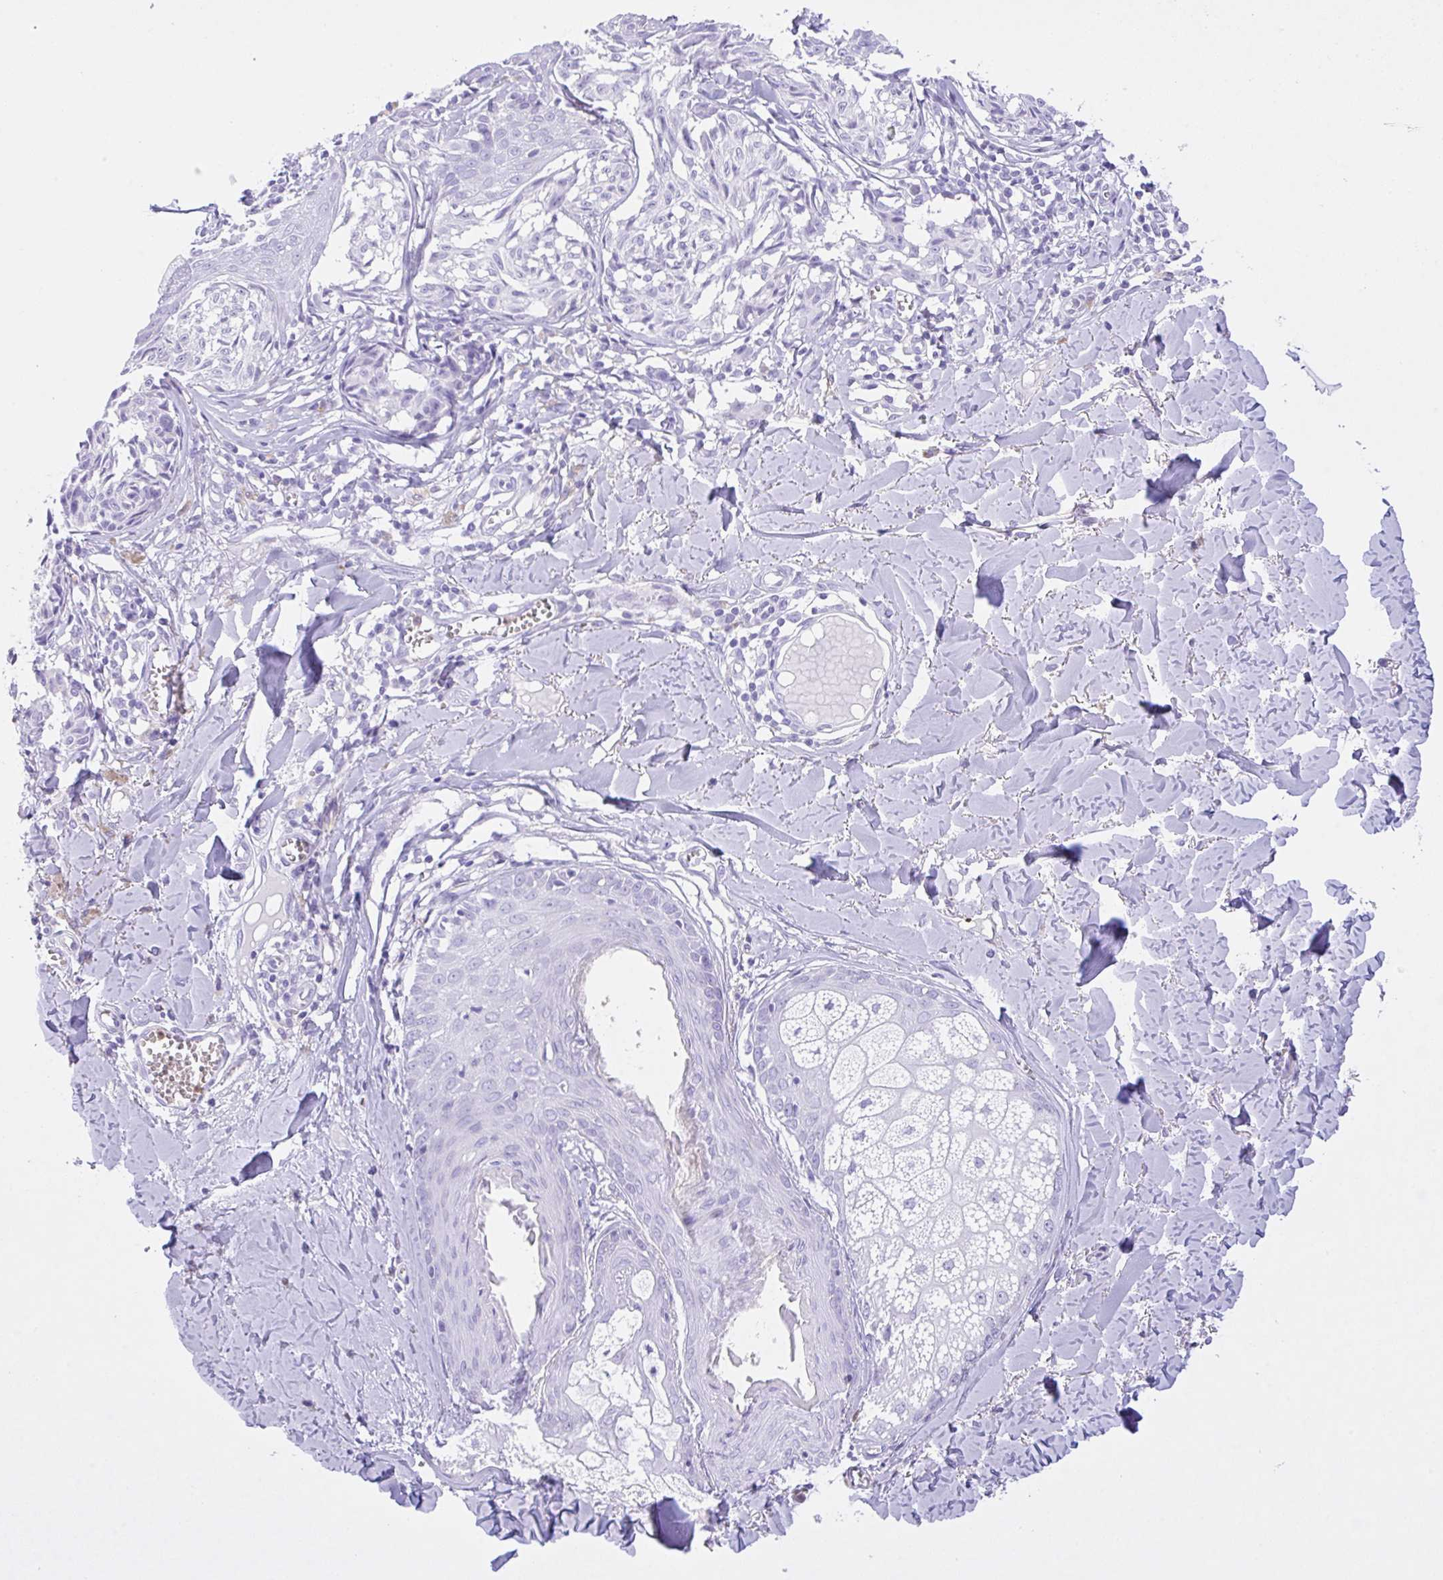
{"staining": {"intensity": "negative", "quantity": "none", "location": "none"}, "tissue": "melanoma", "cell_type": "Tumor cells", "image_type": "cancer", "snomed": [{"axis": "morphology", "description": "Malignant melanoma, NOS"}, {"axis": "topography", "description": "Skin"}], "caption": "Immunohistochemistry micrograph of melanoma stained for a protein (brown), which exhibits no positivity in tumor cells.", "gene": "NCF1", "patient": {"sex": "female", "age": 43}}